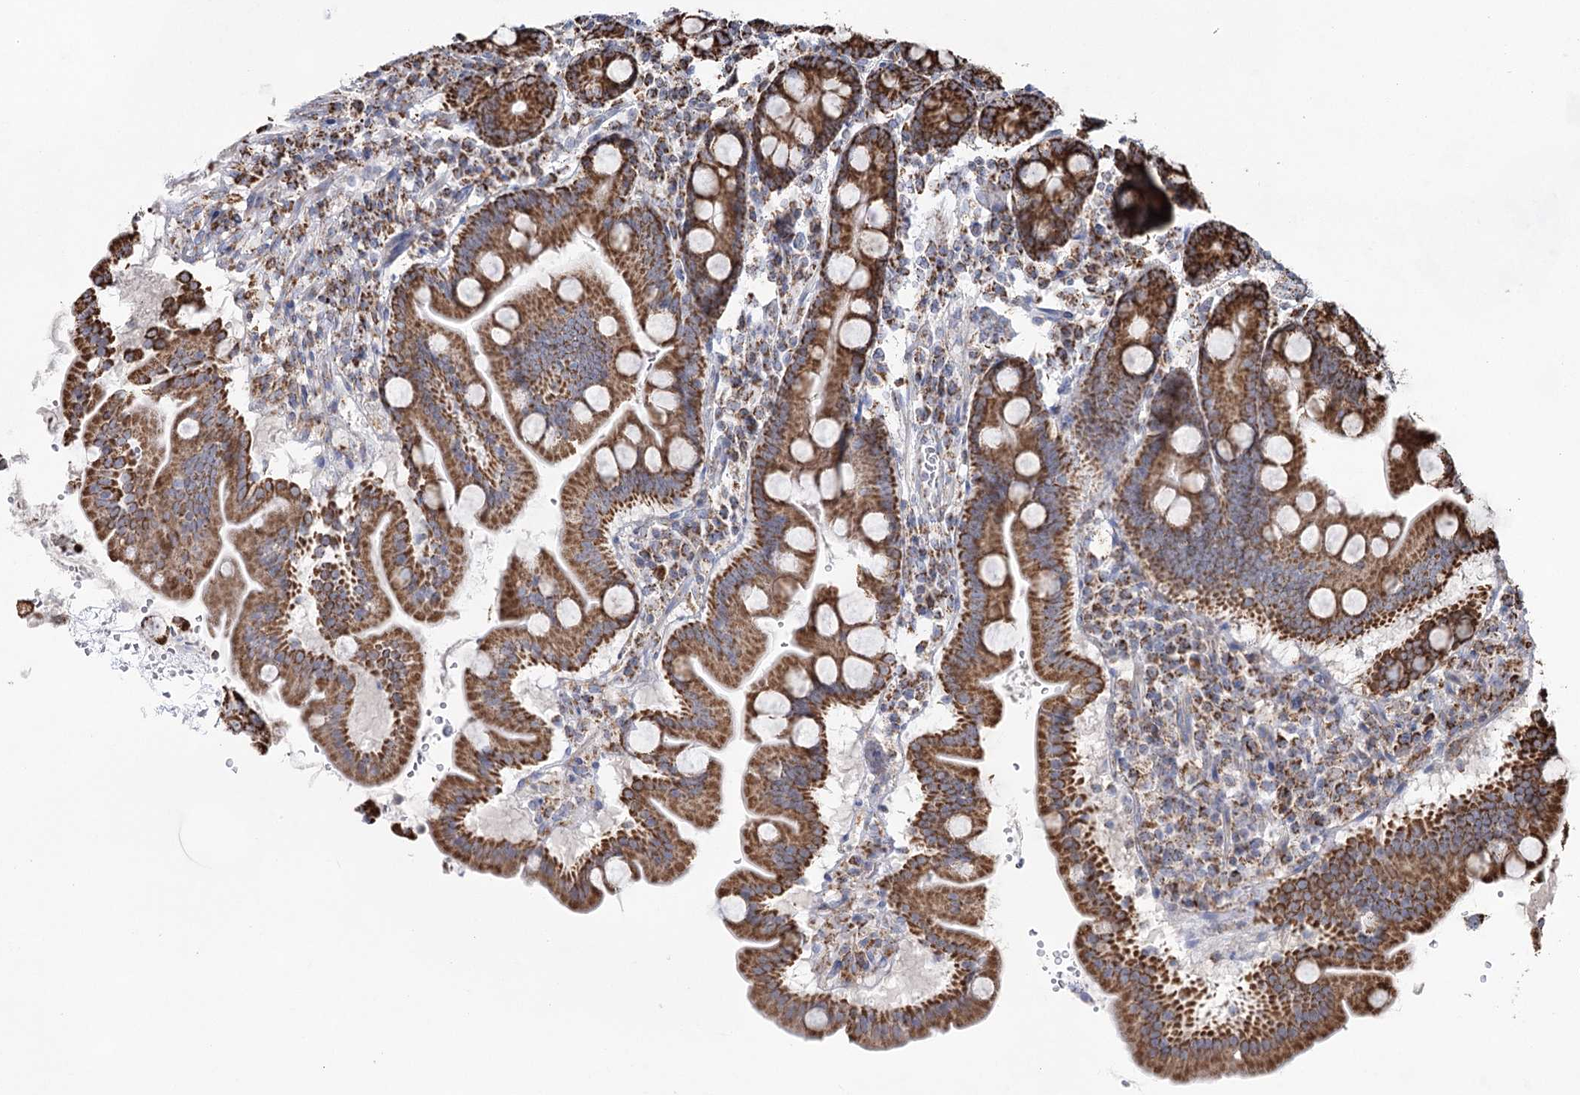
{"staining": {"intensity": "strong", "quantity": ">75%", "location": "cytoplasmic/membranous"}, "tissue": "duodenum", "cell_type": "Glandular cells", "image_type": "normal", "snomed": [{"axis": "morphology", "description": "Normal tissue, NOS"}, {"axis": "topography", "description": "Duodenum"}], "caption": "A micrograph of duodenum stained for a protein displays strong cytoplasmic/membranous brown staining in glandular cells. (IHC, brightfield microscopy, high magnification).", "gene": "CWF19L1", "patient": {"sex": "male", "age": 50}}